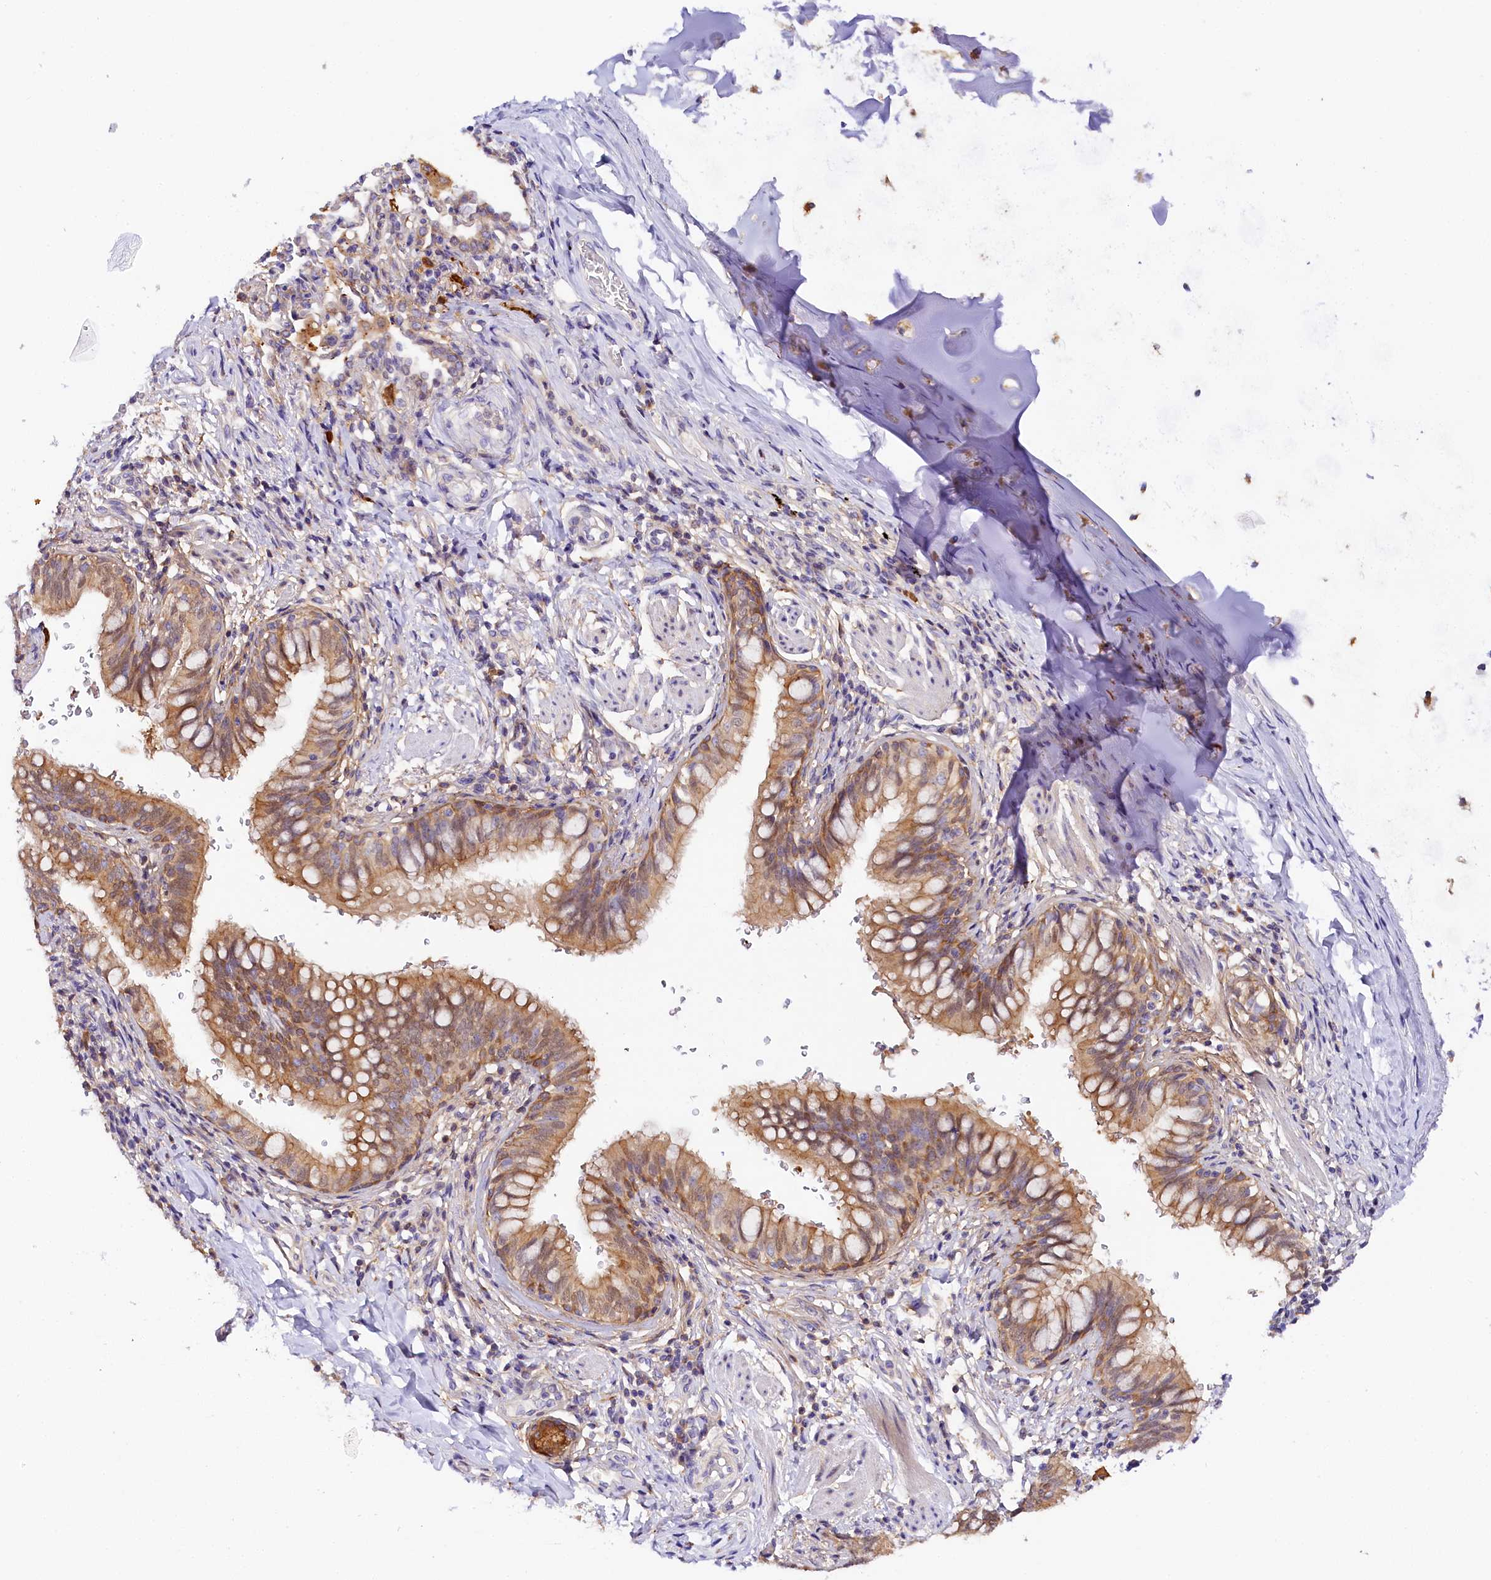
{"staining": {"intensity": "moderate", "quantity": ">75%", "location": "cytoplasmic/membranous"}, "tissue": "bronchus", "cell_type": "Respiratory epithelial cells", "image_type": "normal", "snomed": [{"axis": "morphology", "description": "Normal tissue, NOS"}, {"axis": "topography", "description": "Cartilage tissue"}, {"axis": "topography", "description": "Bronchus"}], "caption": "Protein positivity by immunohistochemistry displays moderate cytoplasmic/membranous expression in approximately >75% of respiratory epithelial cells in normal bronchus.", "gene": "KATNB1", "patient": {"sex": "female", "age": 36}}